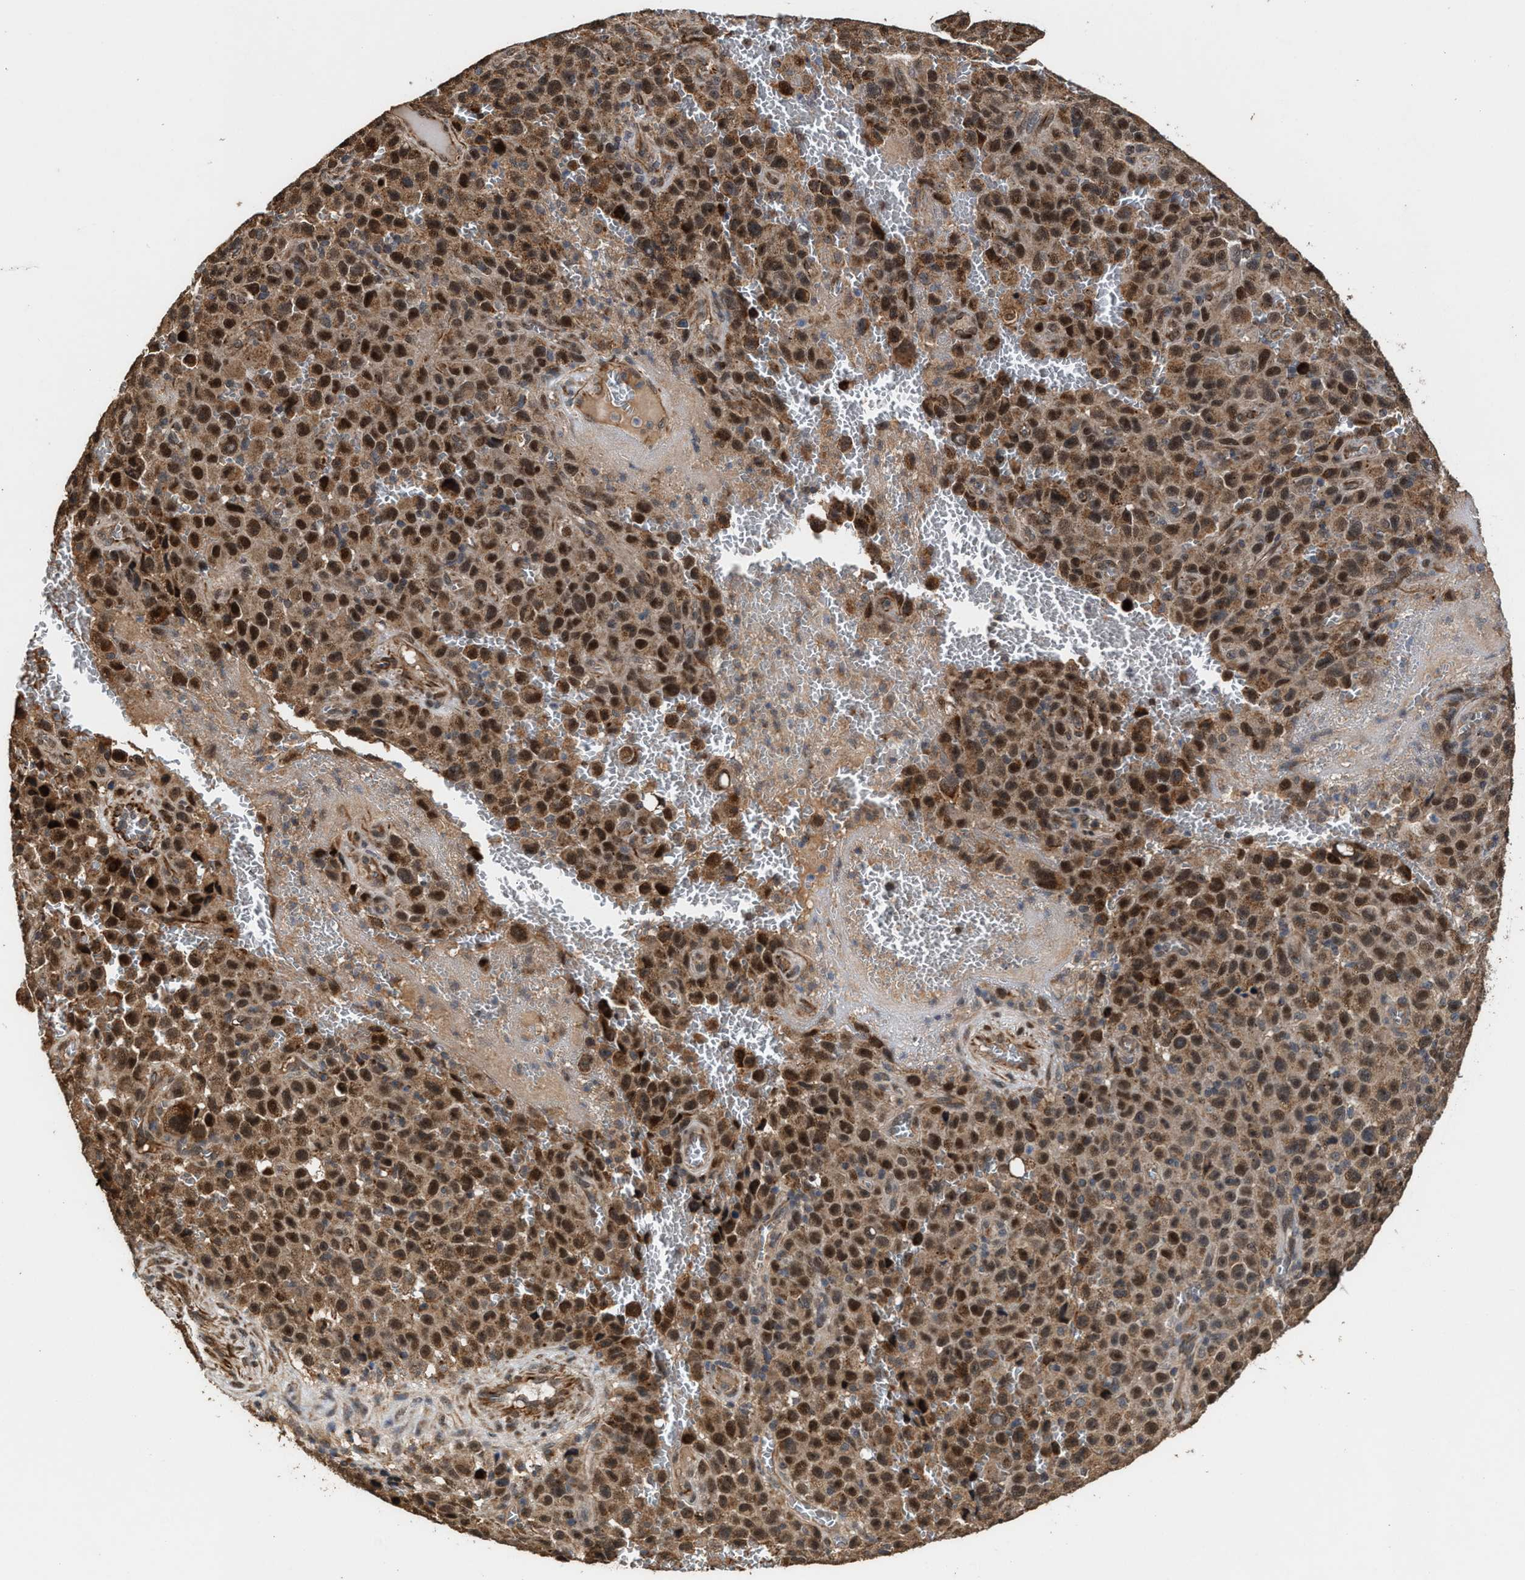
{"staining": {"intensity": "strong", "quantity": ">75%", "location": "cytoplasmic/membranous,nuclear"}, "tissue": "melanoma", "cell_type": "Tumor cells", "image_type": "cancer", "snomed": [{"axis": "morphology", "description": "Malignant melanoma, NOS"}, {"axis": "topography", "description": "Skin"}], "caption": "This is a histology image of immunohistochemistry staining of malignant melanoma, which shows strong staining in the cytoplasmic/membranous and nuclear of tumor cells.", "gene": "ZNHIT6", "patient": {"sex": "female", "age": 82}}